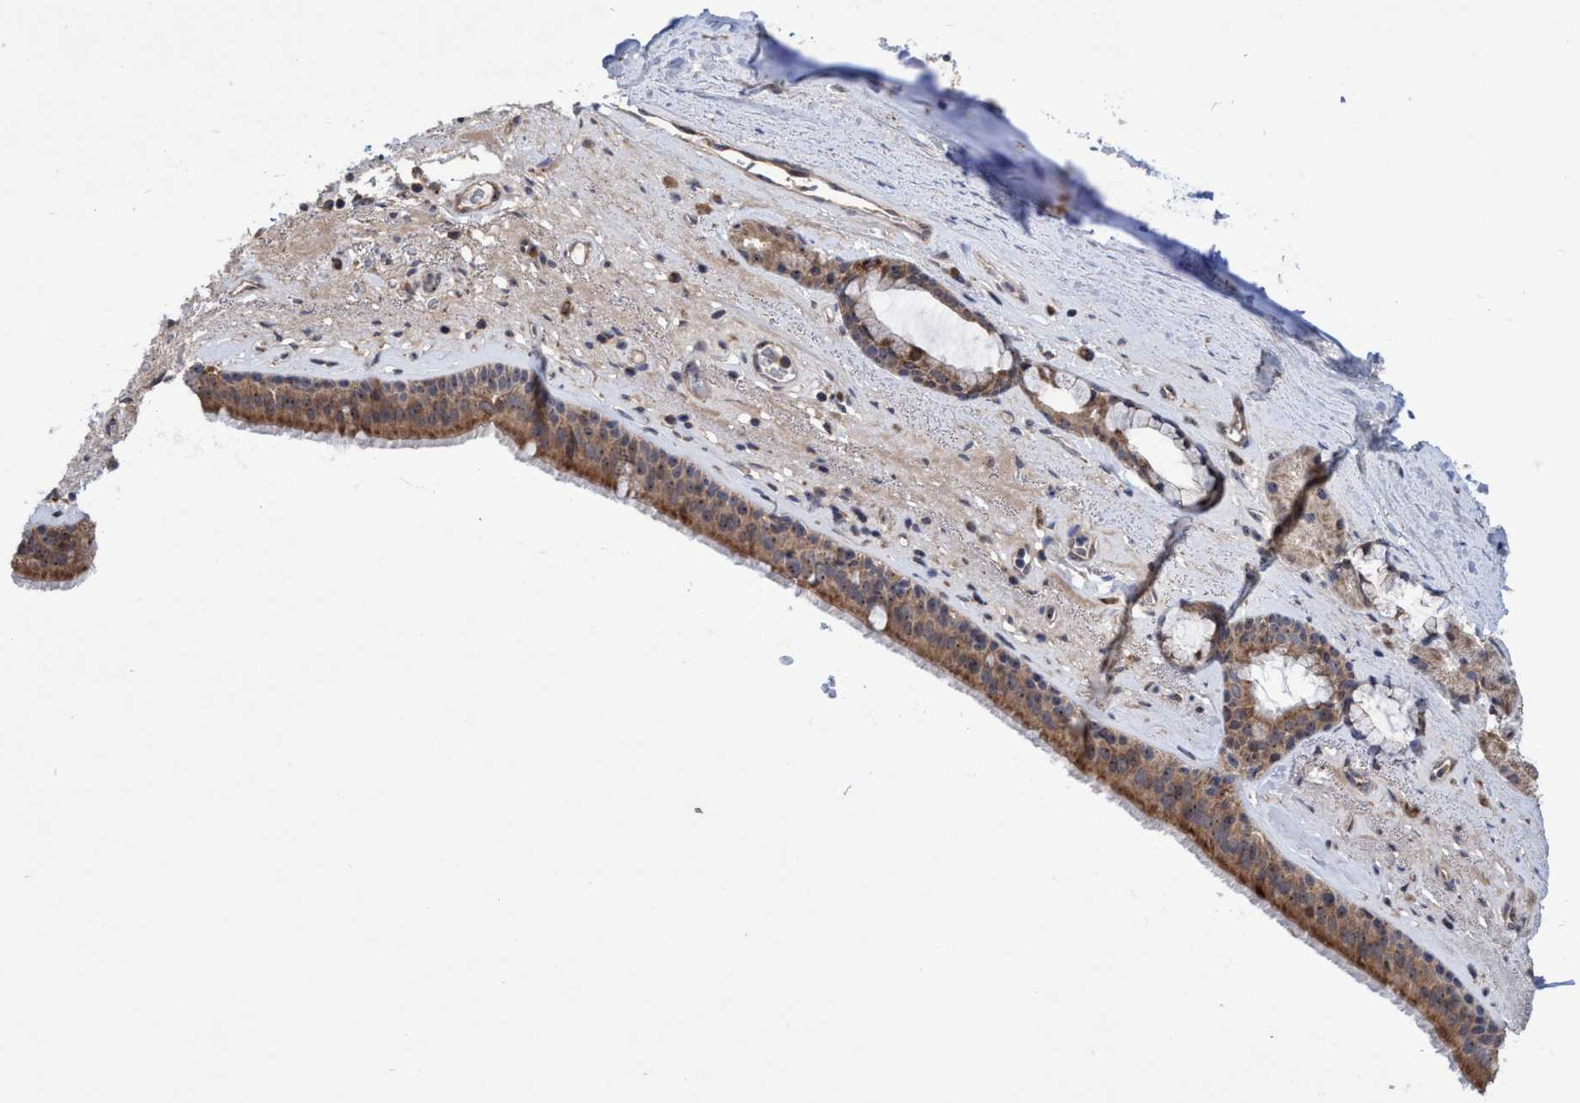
{"staining": {"intensity": "moderate", "quantity": ">75%", "location": "cytoplasmic/membranous,nuclear"}, "tissue": "bronchus", "cell_type": "Respiratory epithelial cells", "image_type": "normal", "snomed": [{"axis": "morphology", "description": "Normal tissue, NOS"}, {"axis": "topography", "description": "Cartilage tissue"}], "caption": "Brown immunohistochemical staining in unremarkable bronchus demonstrates moderate cytoplasmic/membranous,nuclear positivity in about >75% of respiratory epithelial cells.", "gene": "P2RY14", "patient": {"sex": "female", "age": 63}}